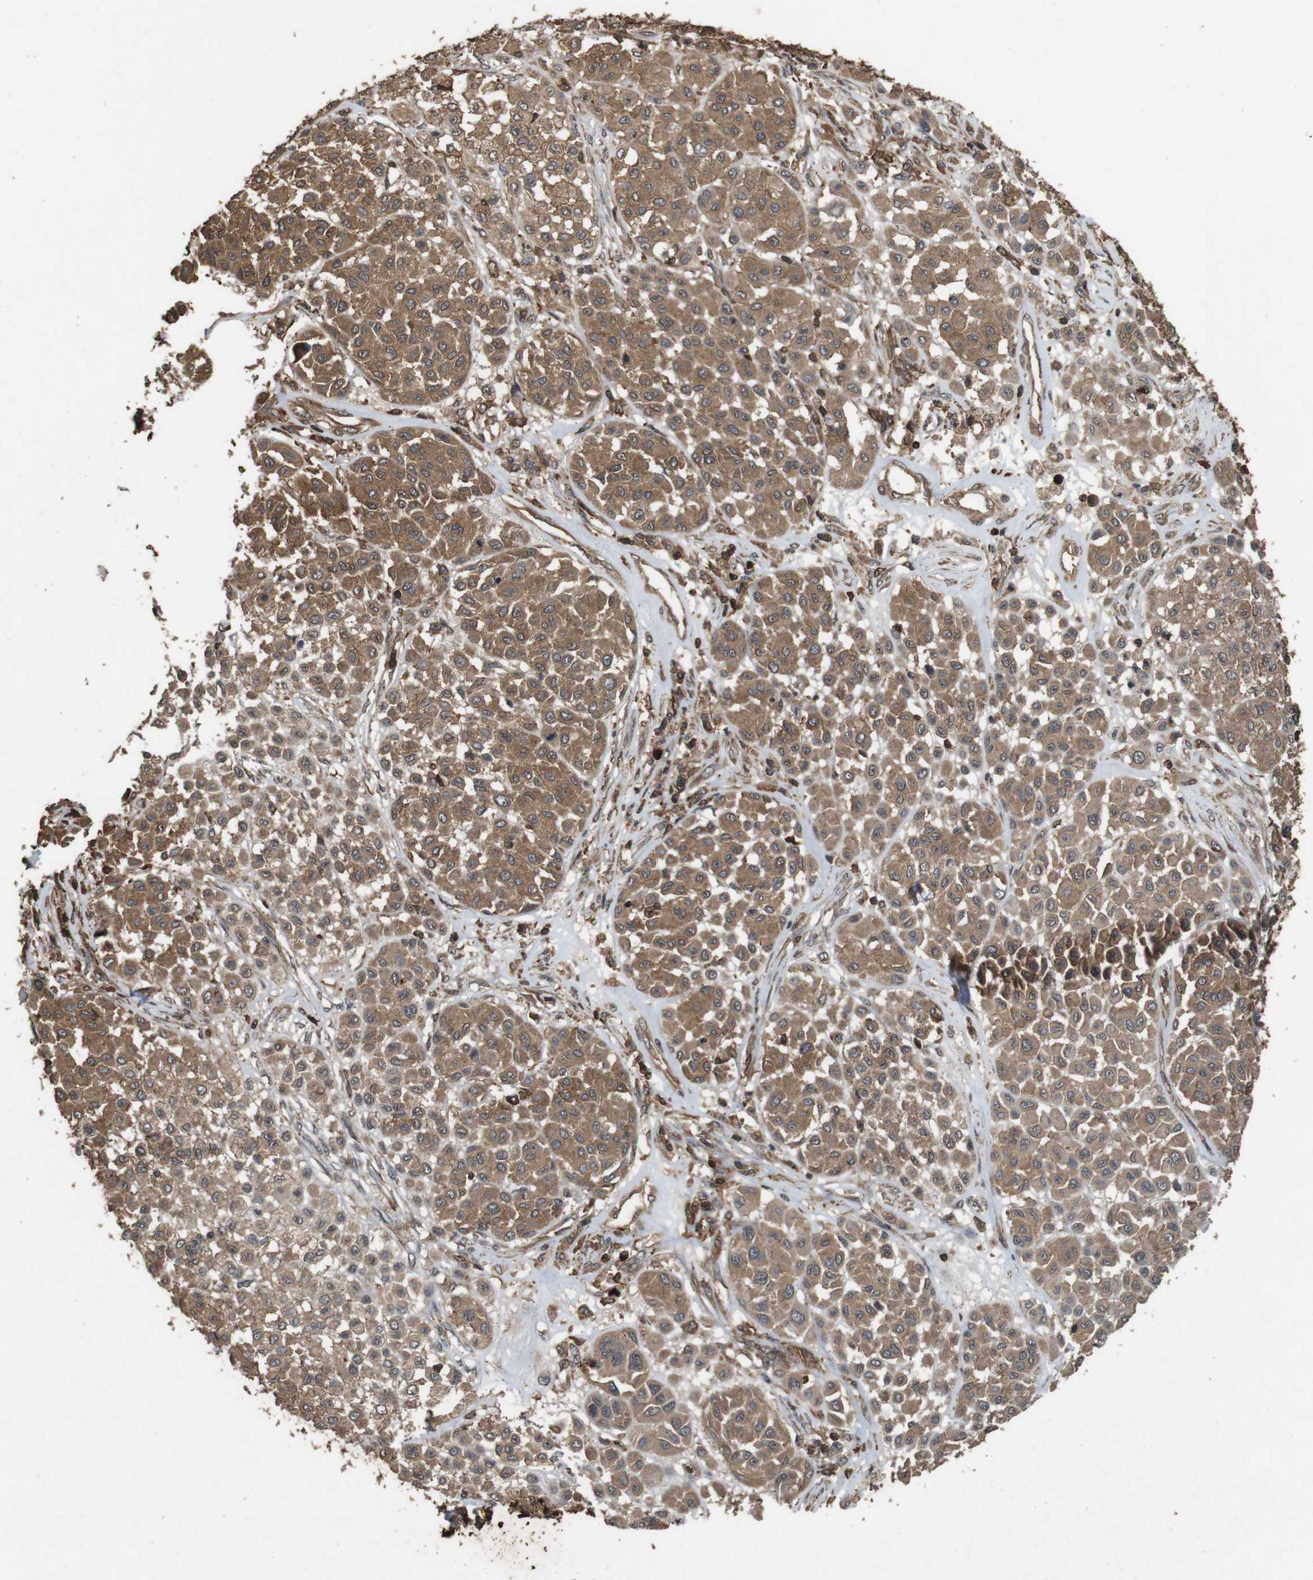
{"staining": {"intensity": "moderate", "quantity": ">75%", "location": "cytoplasmic/membranous"}, "tissue": "melanoma", "cell_type": "Tumor cells", "image_type": "cancer", "snomed": [{"axis": "morphology", "description": "Malignant melanoma, Metastatic site"}, {"axis": "topography", "description": "Soft tissue"}], "caption": "Malignant melanoma (metastatic site) was stained to show a protein in brown. There is medium levels of moderate cytoplasmic/membranous expression in approximately >75% of tumor cells. (IHC, brightfield microscopy, high magnification).", "gene": "BAG4", "patient": {"sex": "male", "age": 41}}